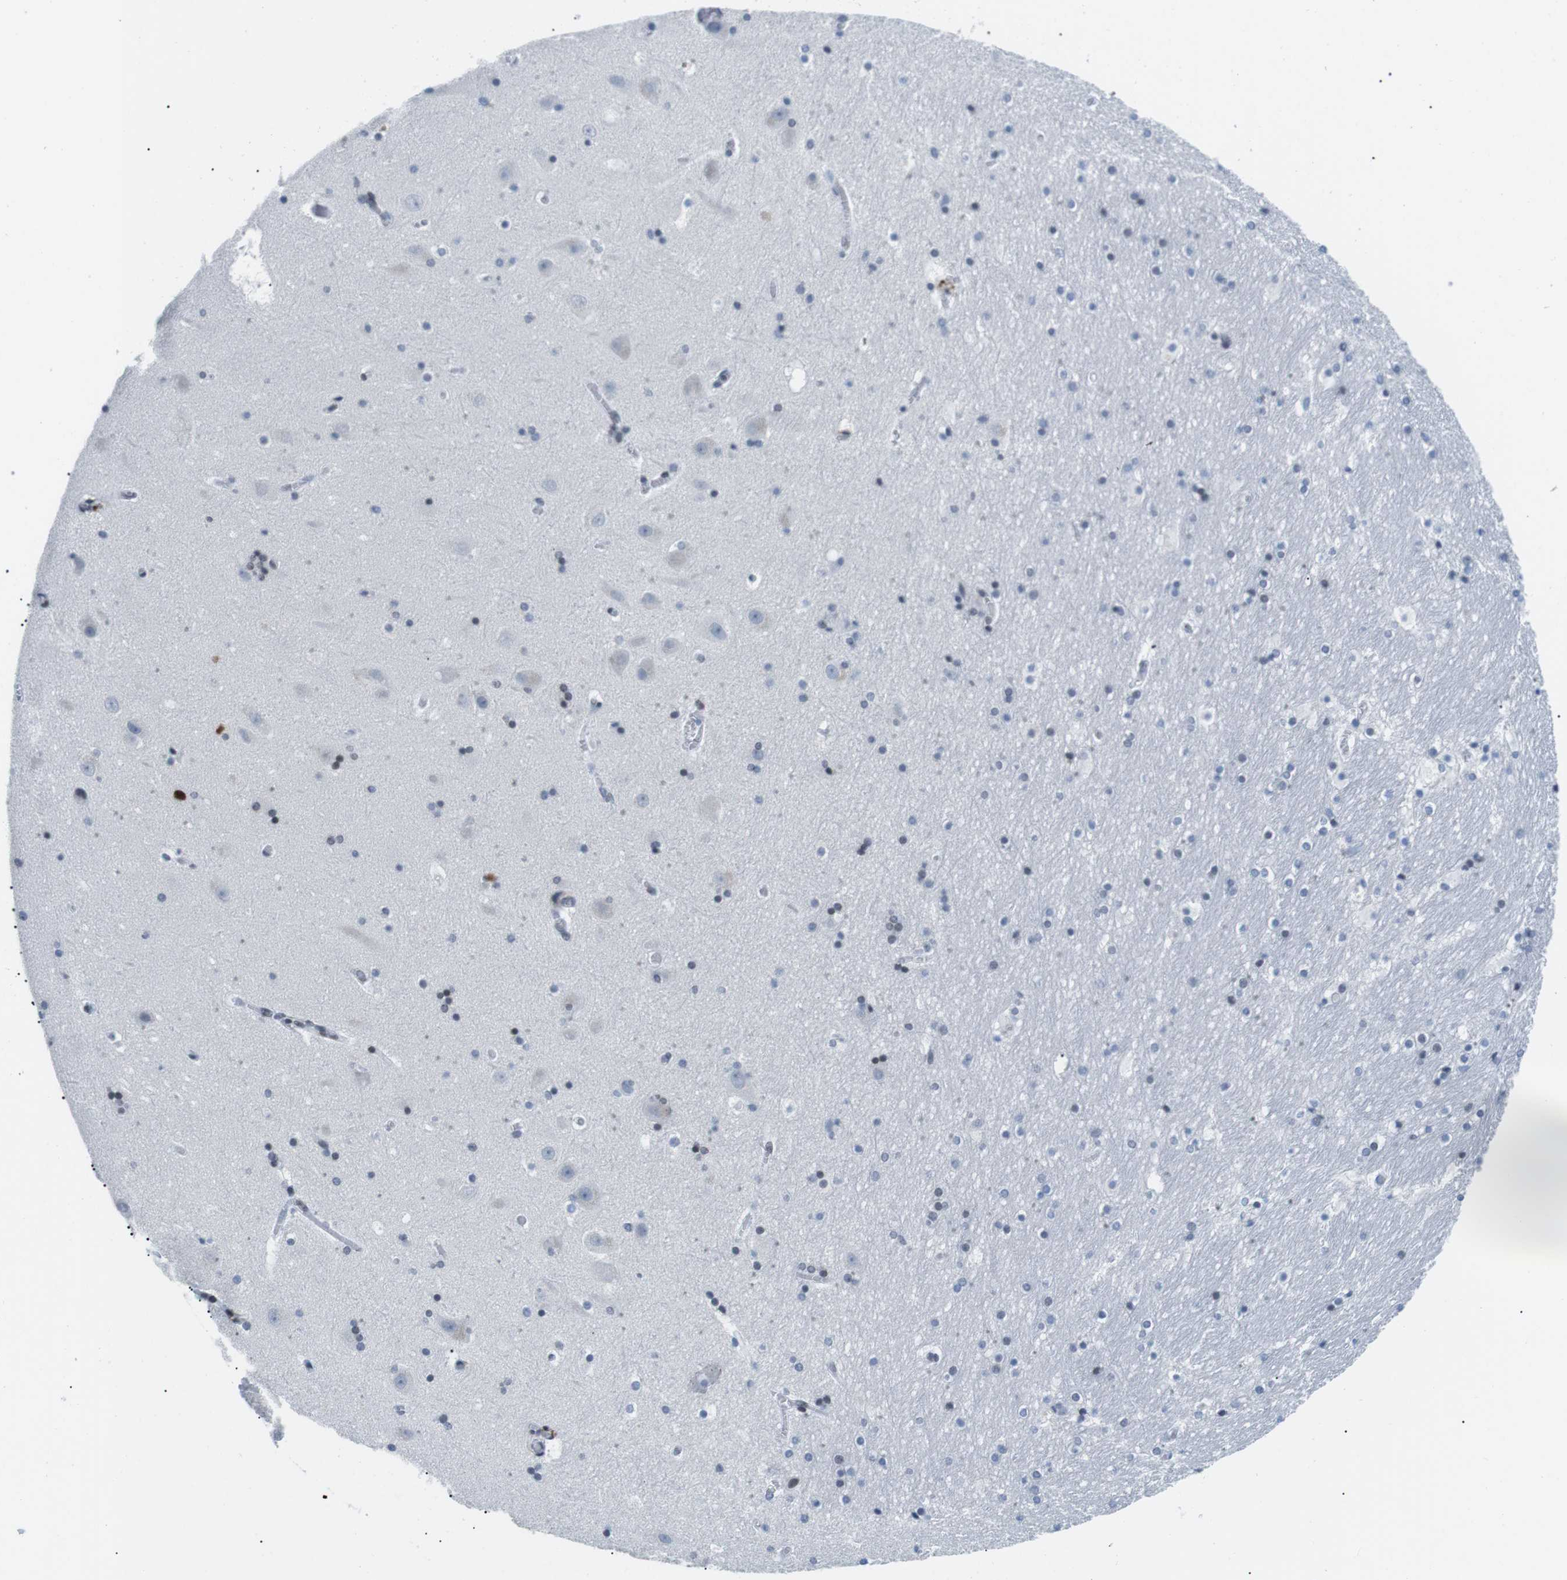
{"staining": {"intensity": "moderate", "quantity": "<25%", "location": "nuclear"}, "tissue": "hippocampus", "cell_type": "Glial cells", "image_type": "normal", "snomed": [{"axis": "morphology", "description": "Normal tissue, NOS"}, {"axis": "topography", "description": "Hippocampus"}], "caption": "Immunohistochemical staining of benign human hippocampus reveals low levels of moderate nuclear staining in approximately <25% of glial cells. (Stains: DAB in brown, nuclei in blue, Microscopy: brightfield microscopy at high magnification).", "gene": "E2F2", "patient": {"sex": "male", "age": 45}}